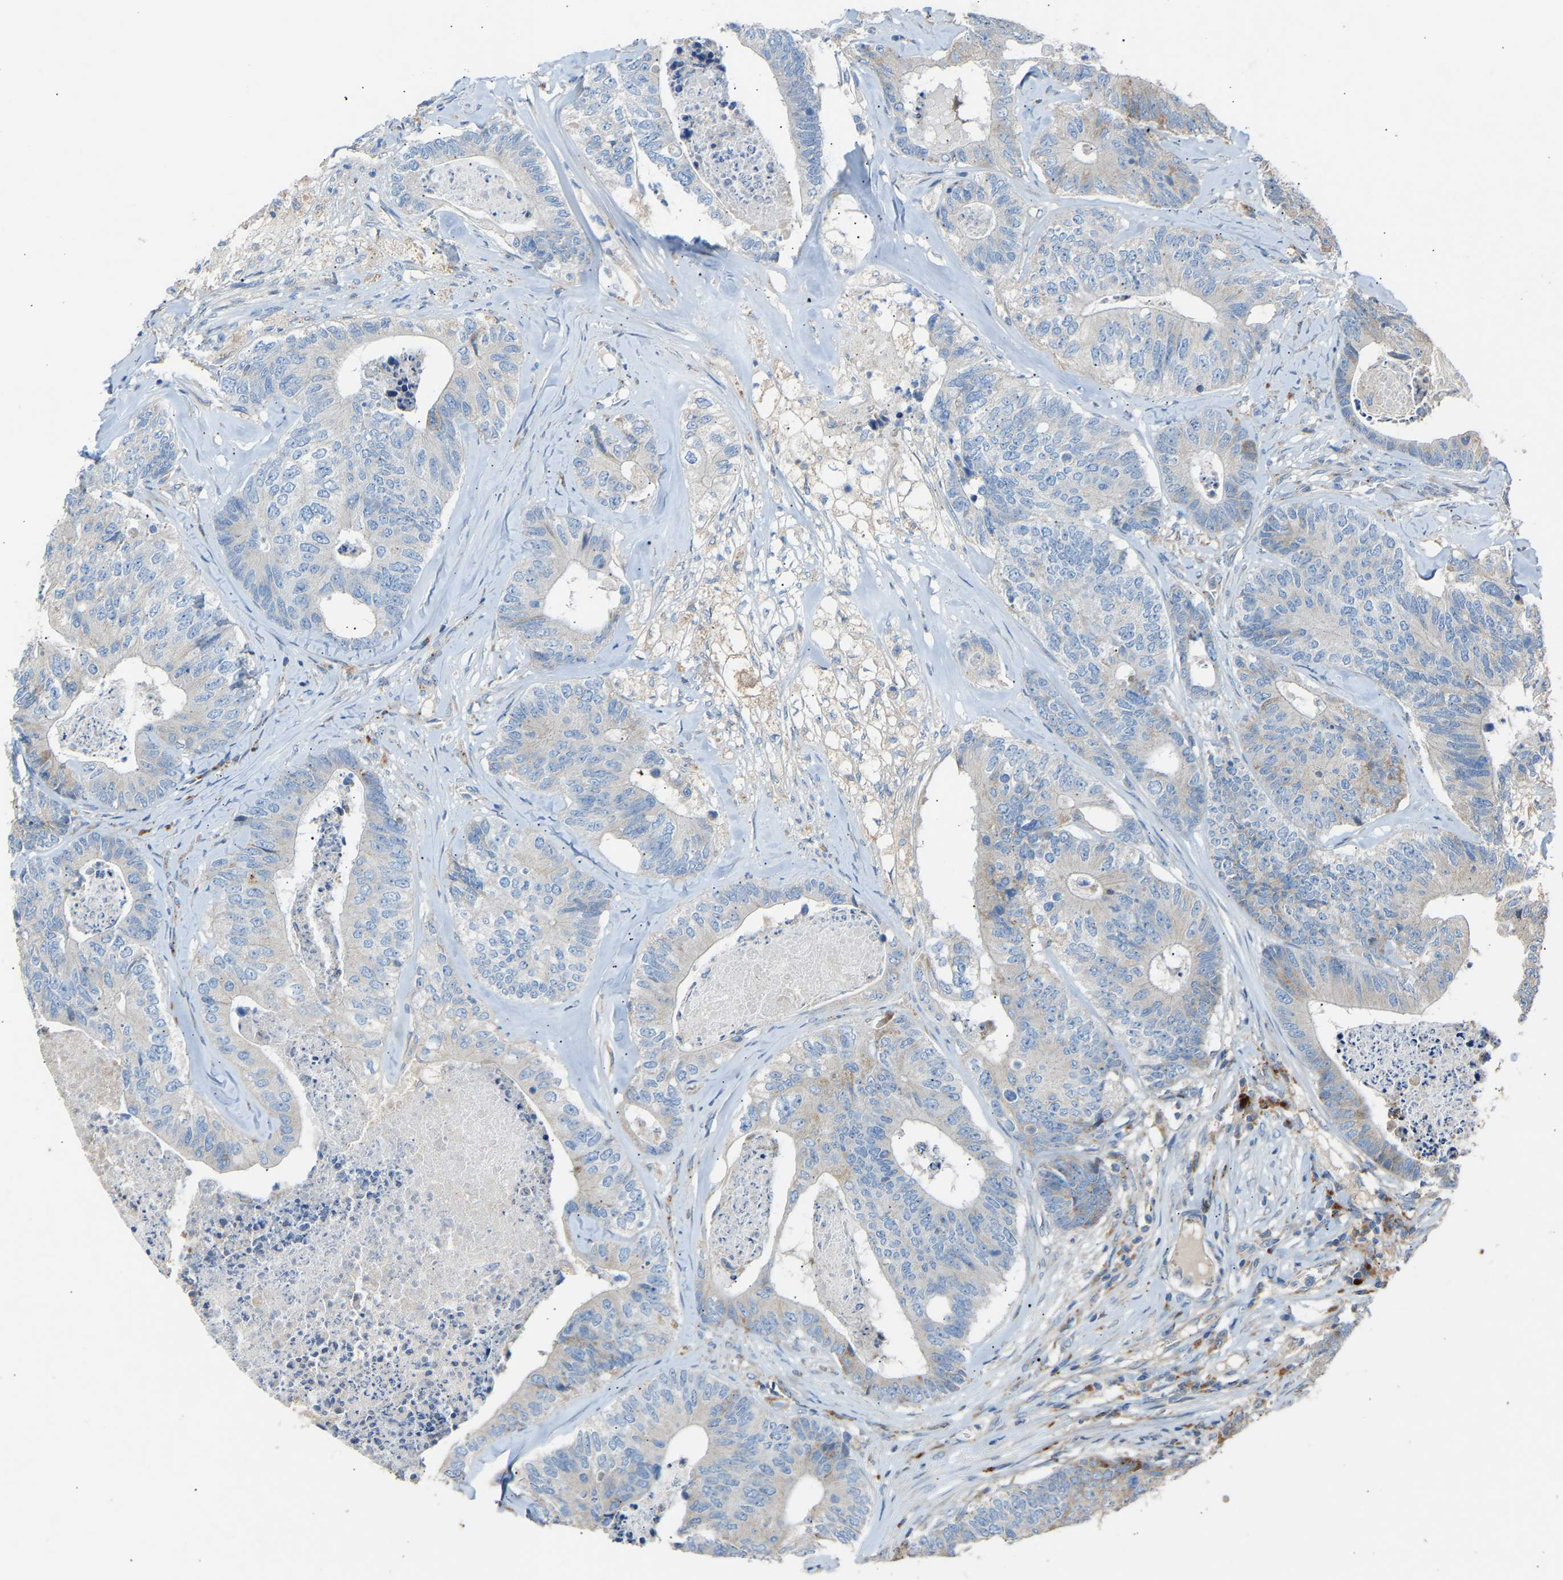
{"staining": {"intensity": "weak", "quantity": "<25%", "location": "cytoplasmic/membranous"}, "tissue": "colorectal cancer", "cell_type": "Tumor cells", "image_type": "cancer", "snomed": [{"axis": "morphology", "description": "Adenocarcinoma, NOS"}, {"axis": "topography", "description": "Colon"}], "caption": "This is a histopathology image of IHC staining of colorectal adenocarcinoma, which shows no expression in tumor cells. Brightfield microscopy of IHC stained with DAB (brown) and hematoxylin (blue), captured at high magnification.", "gene": "RGP1", "patient": {"sex": "female", "age": 67}}